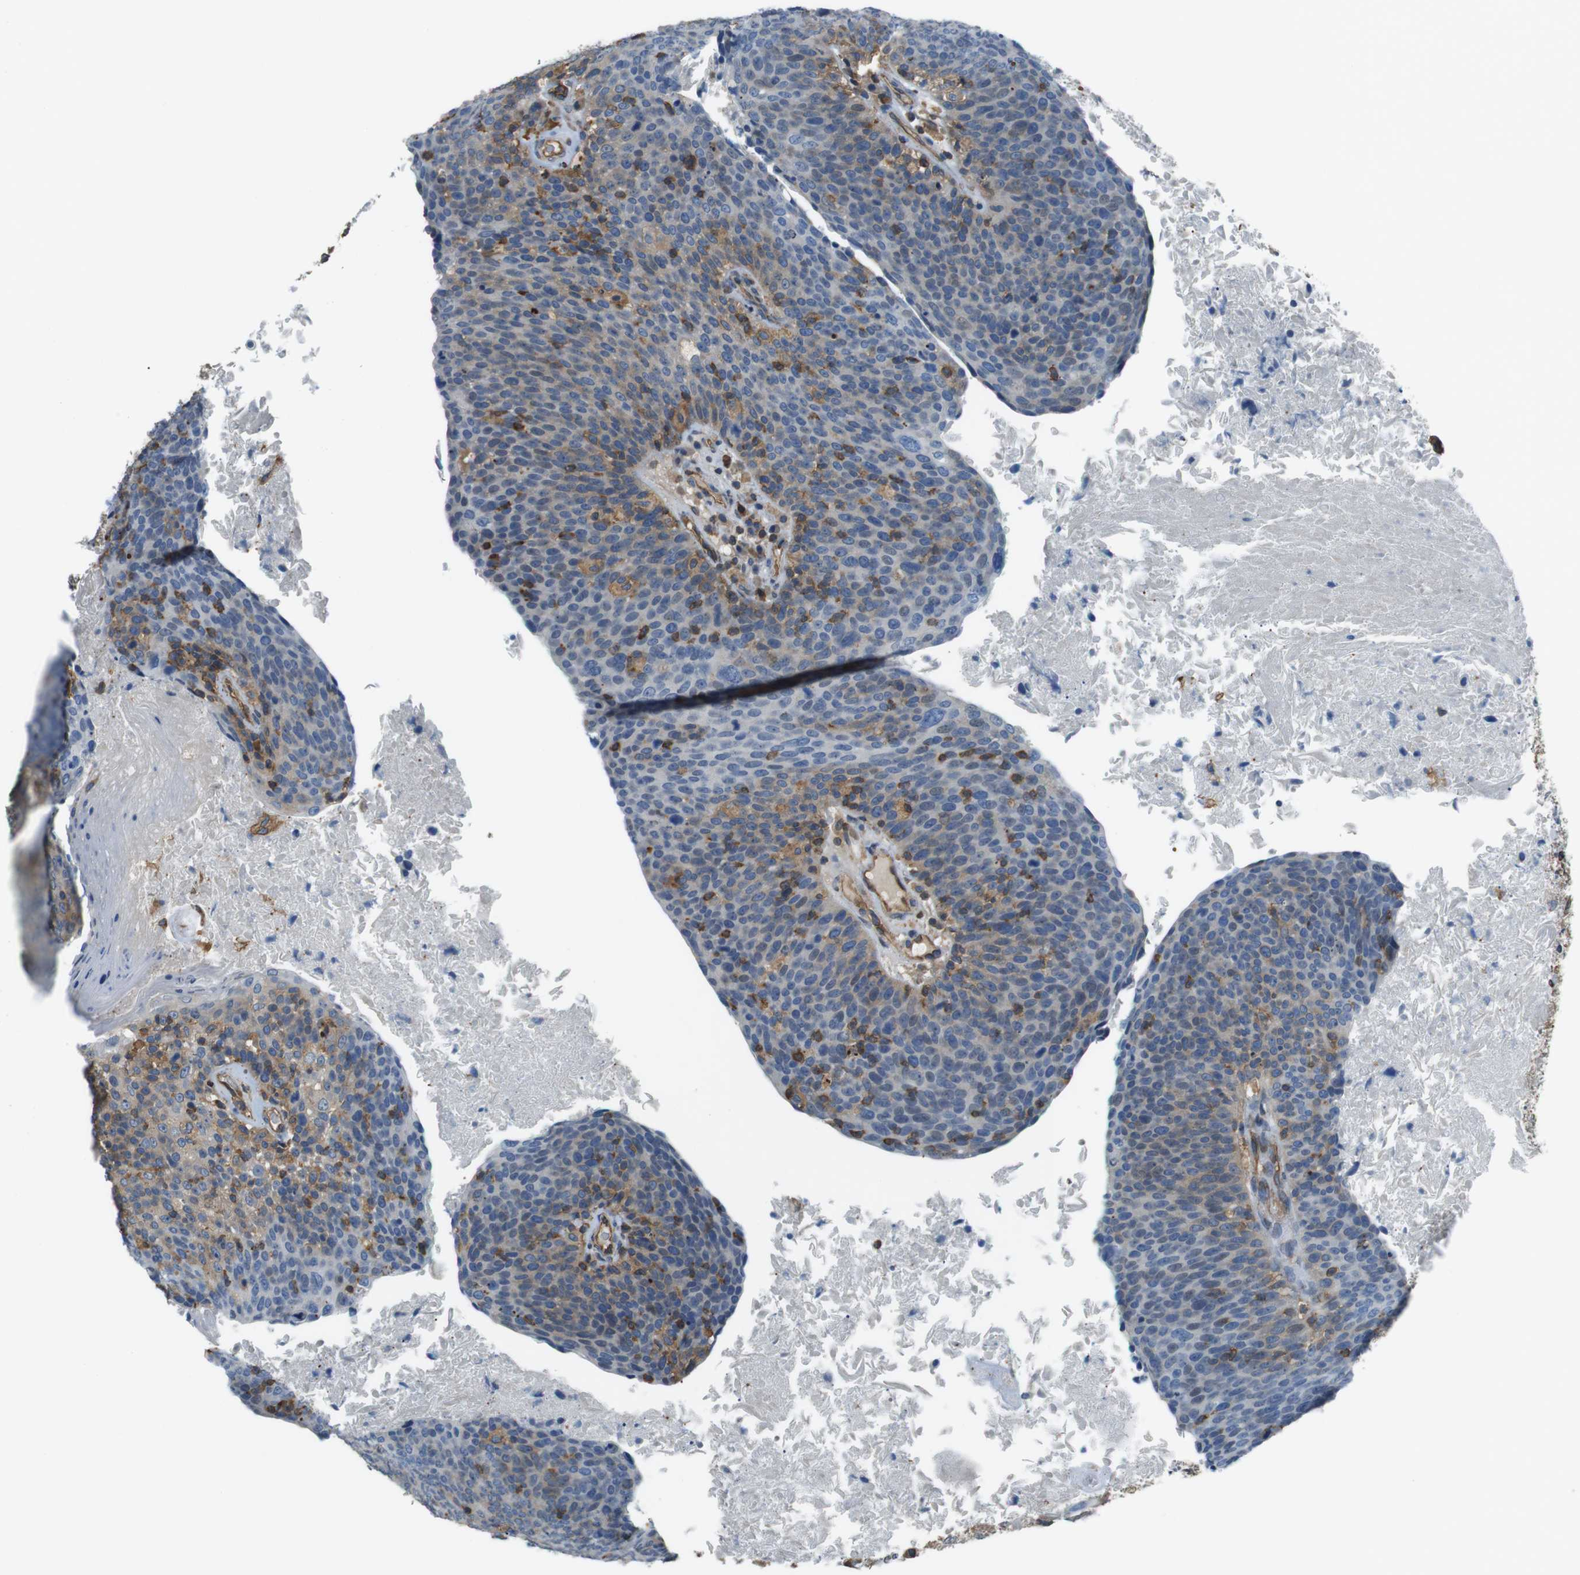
{"staining": {"intensity": "moderate", "quantity": "<25%", "location": "cytoplasmic/membranous"}, "tissue": "head and neck cancer", "cell_type": "Tumor cells", "image_type": "cancer", "snomed": [{"axis": "morphology", "description": "Squamous cell carcinoma, NOS"}, {"axis": "morphology", "description": "Squamous cell carcinoma, metastatic, NOS"}, {"axis": "topography", "description": "Lymph node"}, {"axis": "topography", "description": "Head-Neck"}], "caption": "Protein expression analysis of human head and neck squamous cell carcinoma reveals moderate cytoplasmic/membranous staining in about <25% of tumor cells.", "gene": "FCAR", "patient": {"sex": "male", "age": 62}}